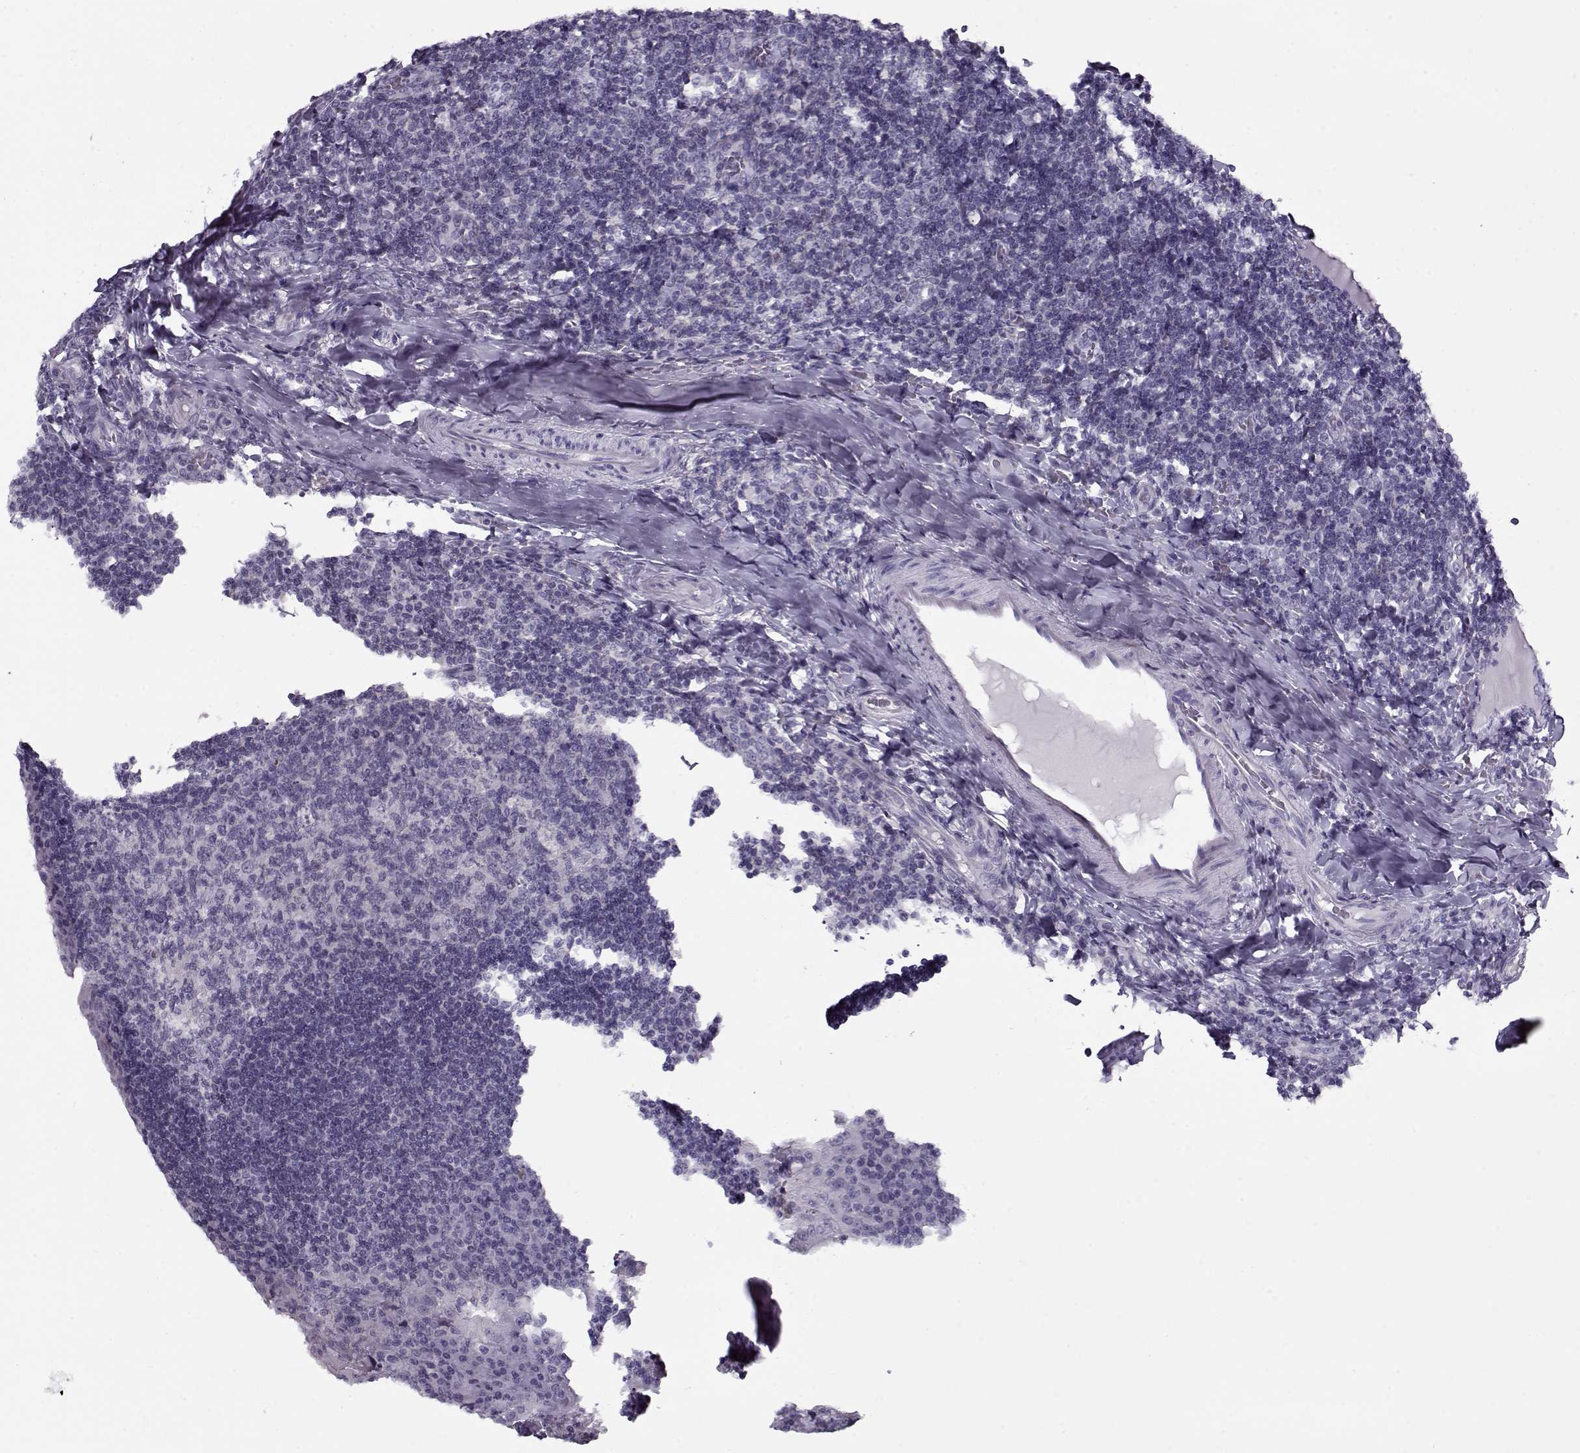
{"staining": {"intensity": "negative", "quantity": "none", "location": "none"}, "tissue": "tonsil", "cell_type": "Germinal center cells", "image_type": "normal", "snomed": [{"axis": "morphology", "description": "Normal tissue, NOS"}, {"axis": "topography", "description": "Tonsil"}], "caption": "Germinal center cells are negative for brown protein staining in benign tonsil.", "gene": "PP2D1", "patient": {"sex": "male", "age": 17}}